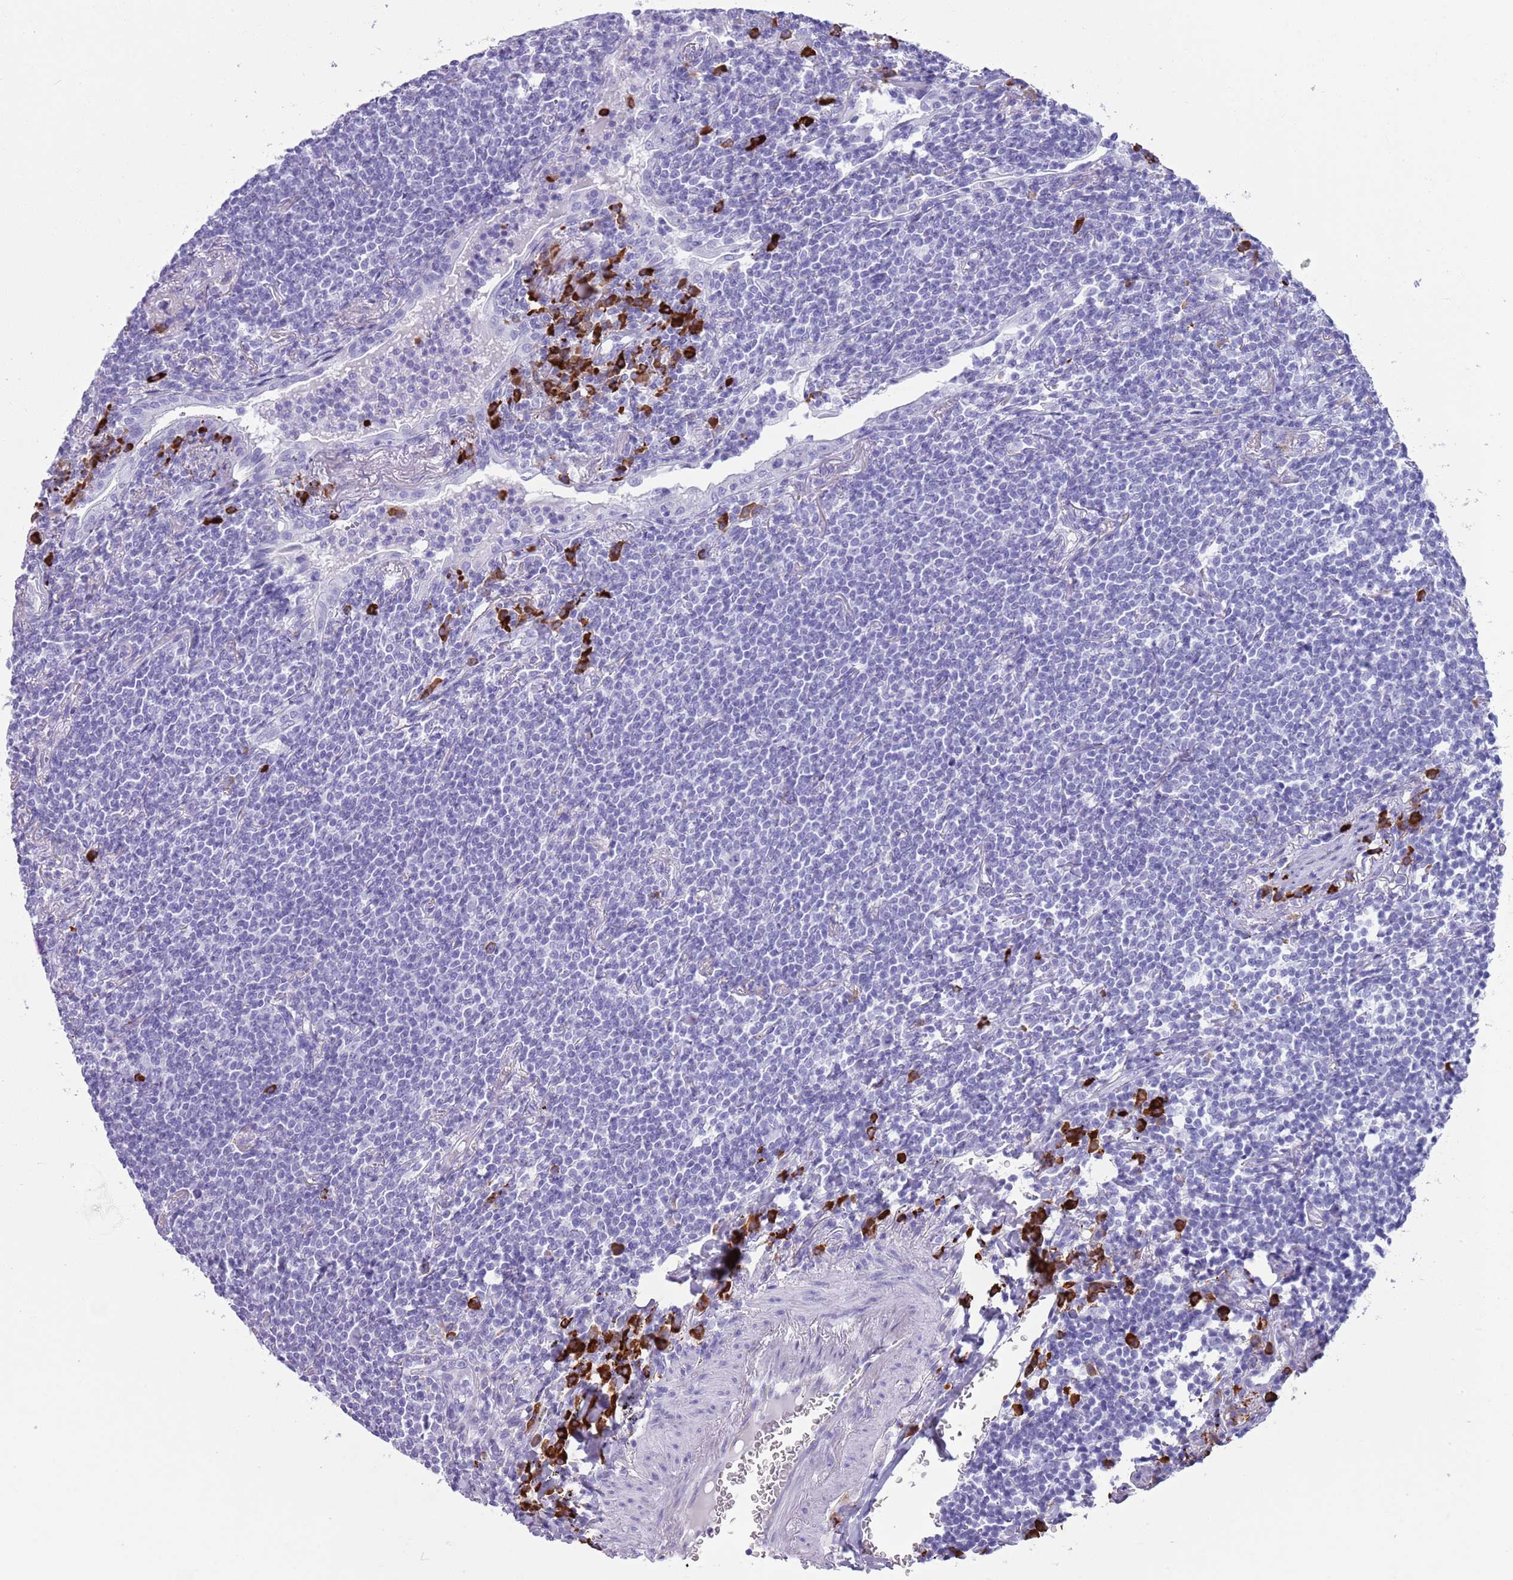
{"staining": {"intensity": "negative", "quantity": "none", "location": "none"}, "tissue": "lymphoma", "cell_type": "Tumor cells", "image_type": "cancer", "snomed": [{"axis": "morphology", "description": "Malignant lymphoma, non-Hodgkin's type, Low grade"}, {"axis": "topography", "description": "Lung"}], "caption": "An immunohistochemistry histopathology image of lymphoma is shown. There is no staining in tumor cells of lymphoma.", "gene": "LY6G5B", "patient": {"sex": "female", "age": 71}}